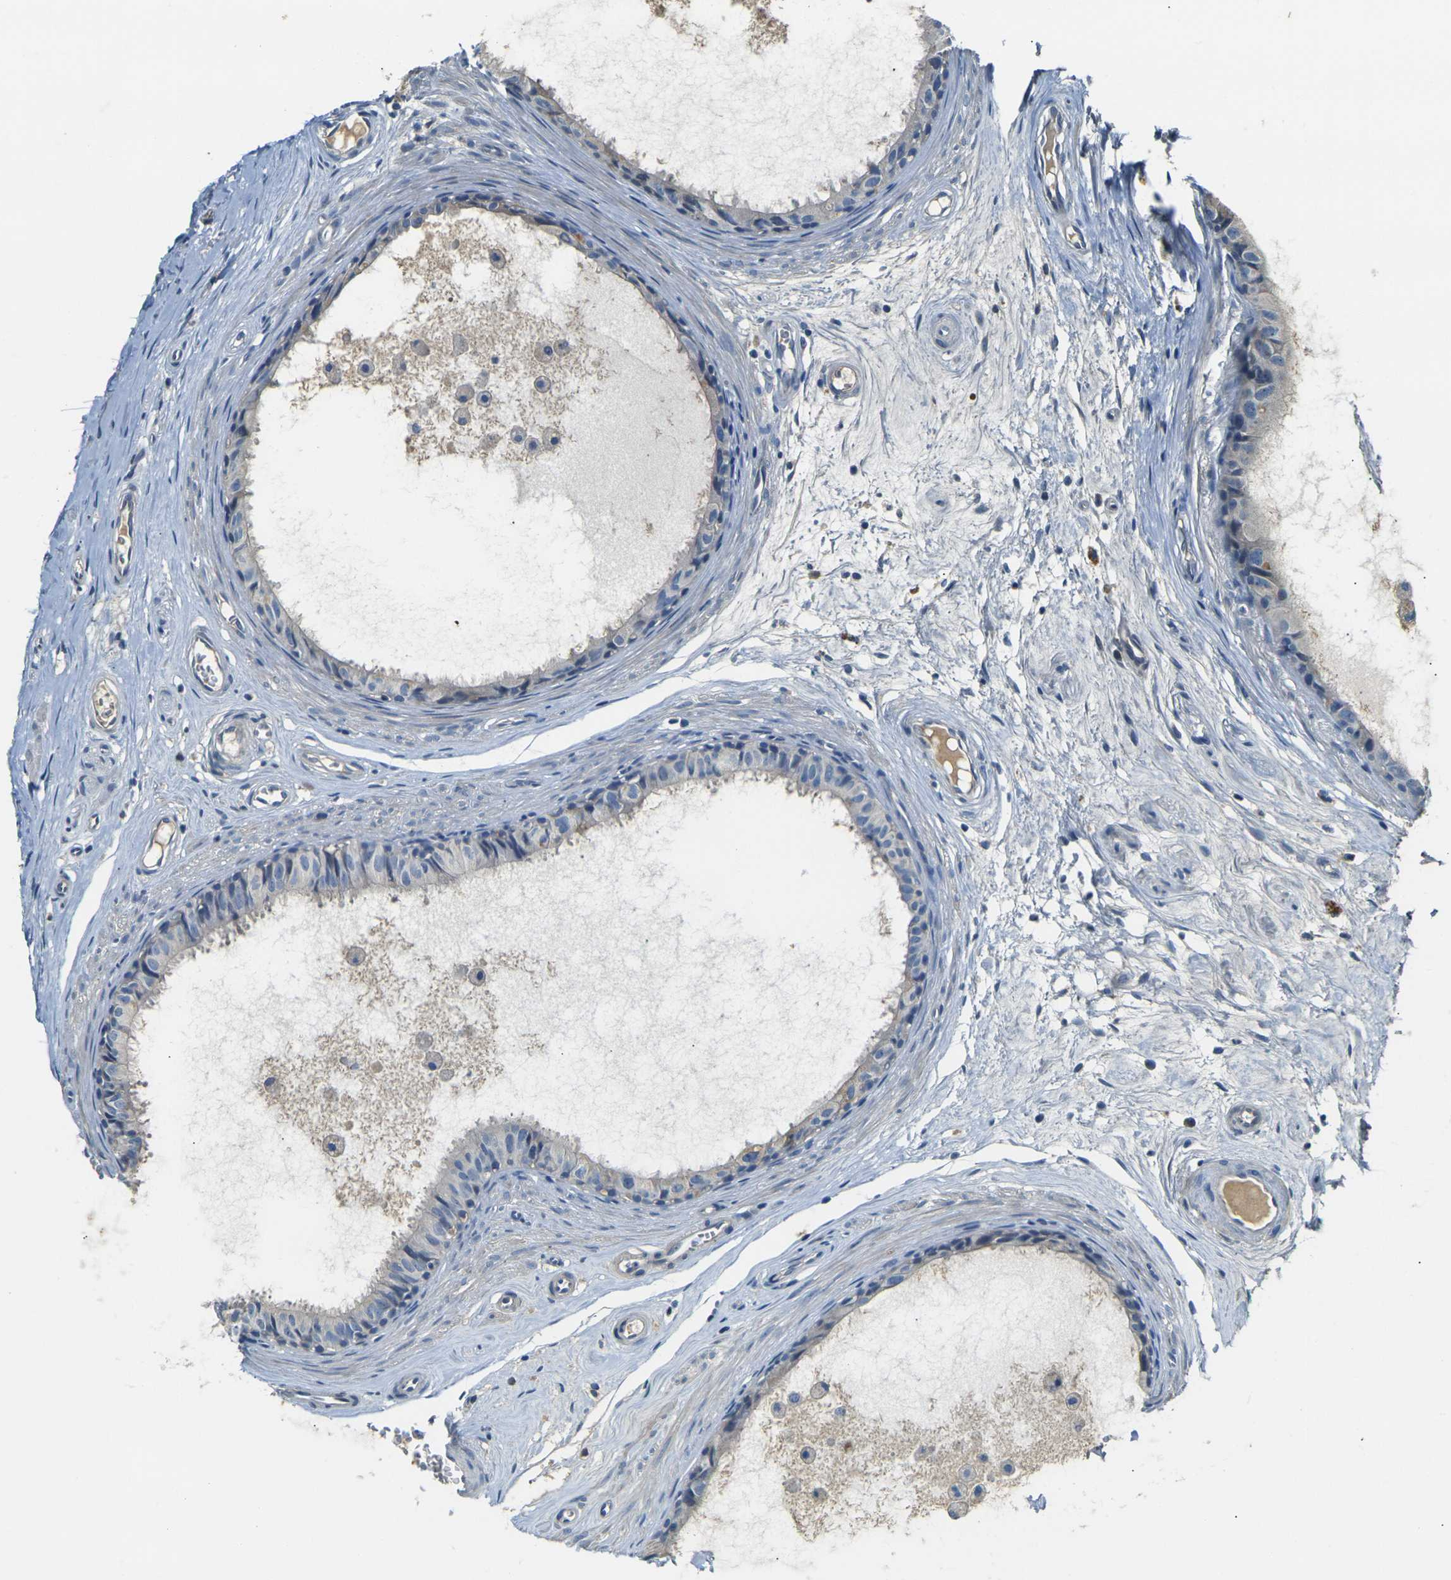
{"staining": {"intensity": "weak", "quantity": "<25%", "location": "cytoplasmic/membranous"}, "tissue": "epididymis", "cell_type": "Glandular cells", "image_type": "normal", "snomed": [{"axis": "morphology", "description": "Normal tissue, NOS"}, {"axis": "morphology", "description": "Inflammation, NOS"}, {"axis": "topography", "description": "Epididymis"}], "caption": "Immunohistochemistry histopathology image of normal human epididymis stained for a protein (brown), which shows no positivity in glandular cells.", "gene": "SHISAL2B", "patient": {"sex": "male", "age": 85}}